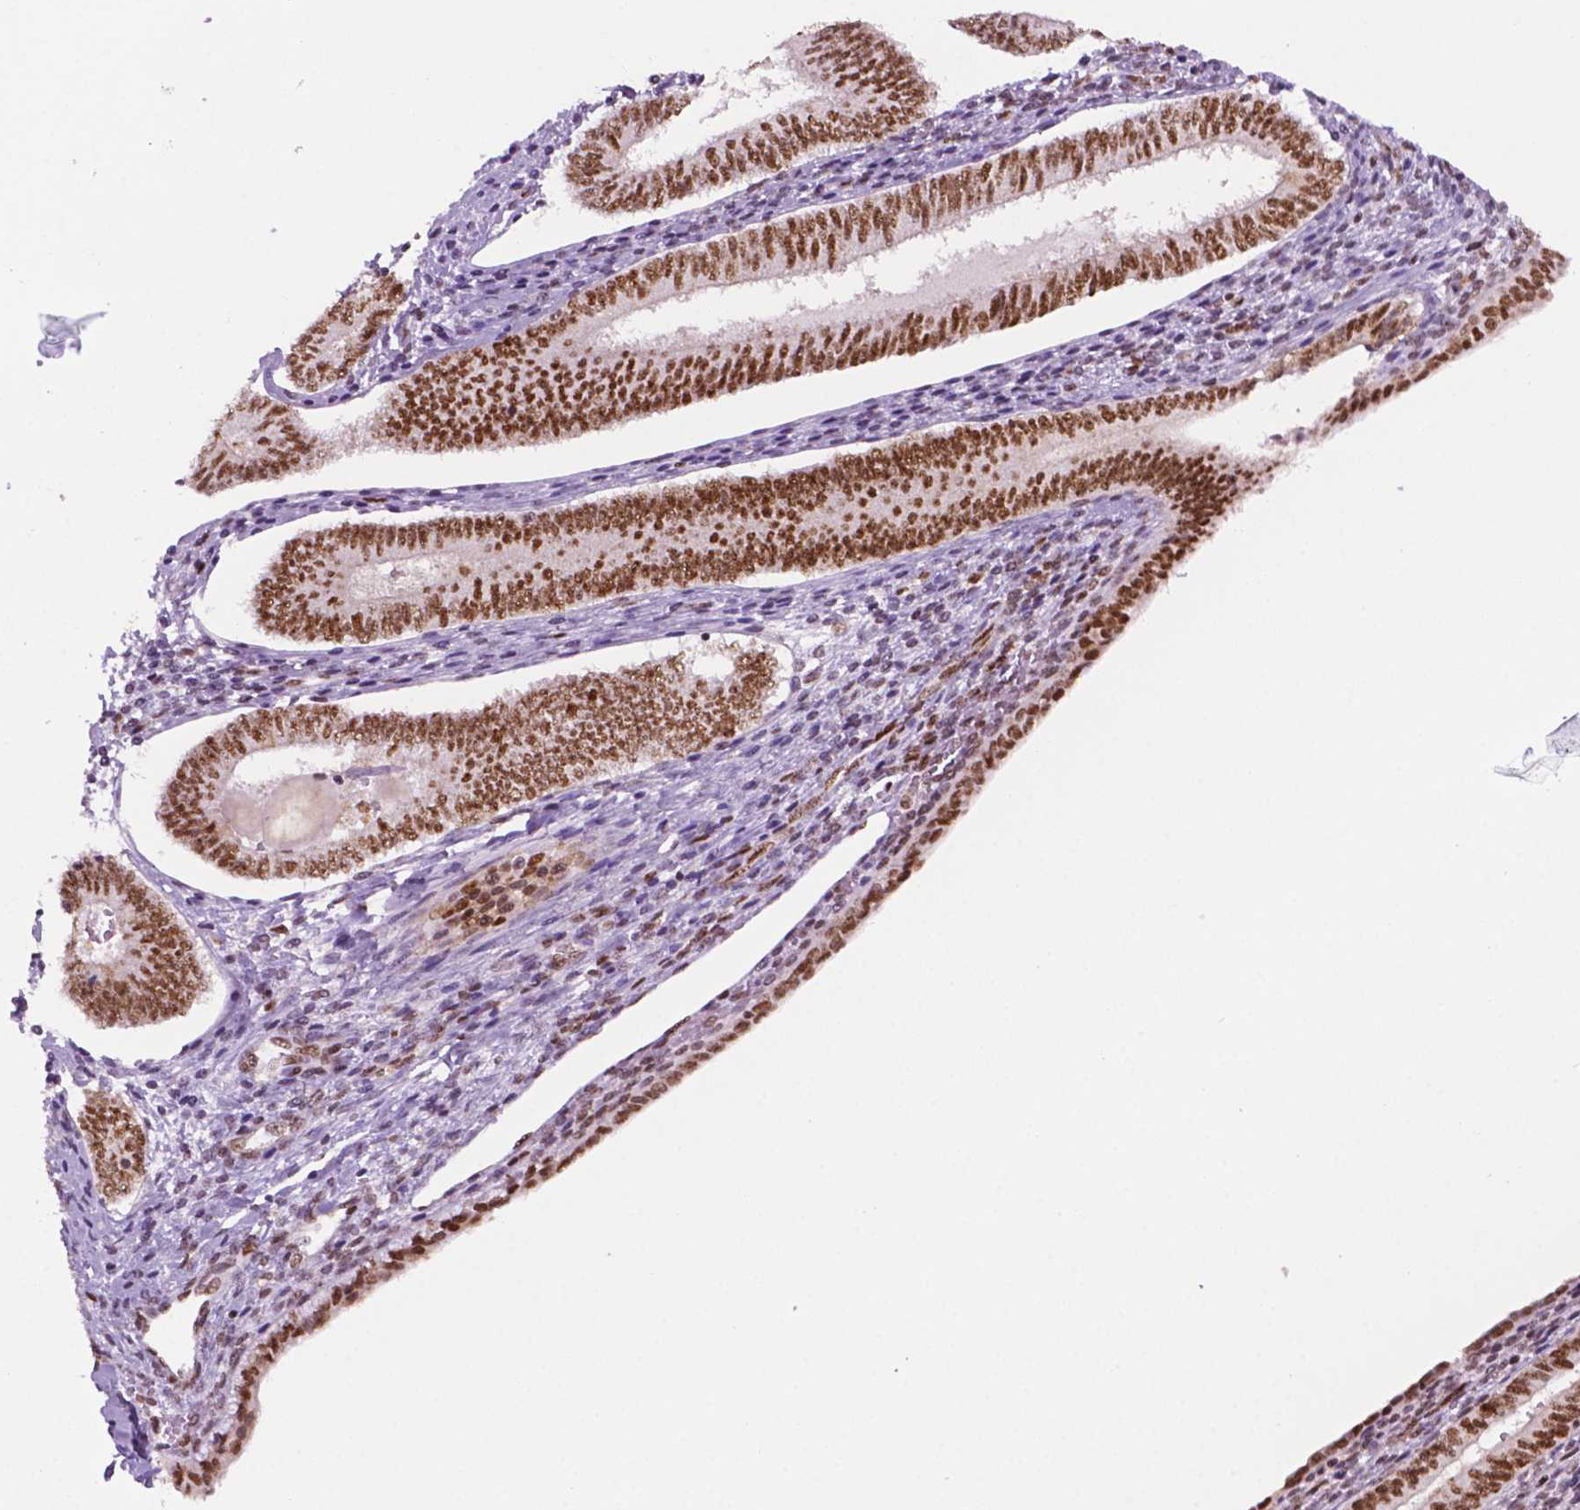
{"staining": {"intensity": "moderate", "quantity": "<25%", "location": "nuclear"}, "tissue": "cervical cancer", "cell_type": "Tumor cells", "image_type": "cancer", "snomed": [{"axis": "morphology", "description": "Squamous cell carcinoma, NOS"}, {"axis": "topography", "description": "Cervix"}], "caption": "DAB (3,3'-diaminobenzidine) immunohistochemical staining of cervical cancer displays moderate nuclear protein staining in about <25% of tumor cells.", "gene": "MLH1", "patient": {"sex": "female", "age": 59}}